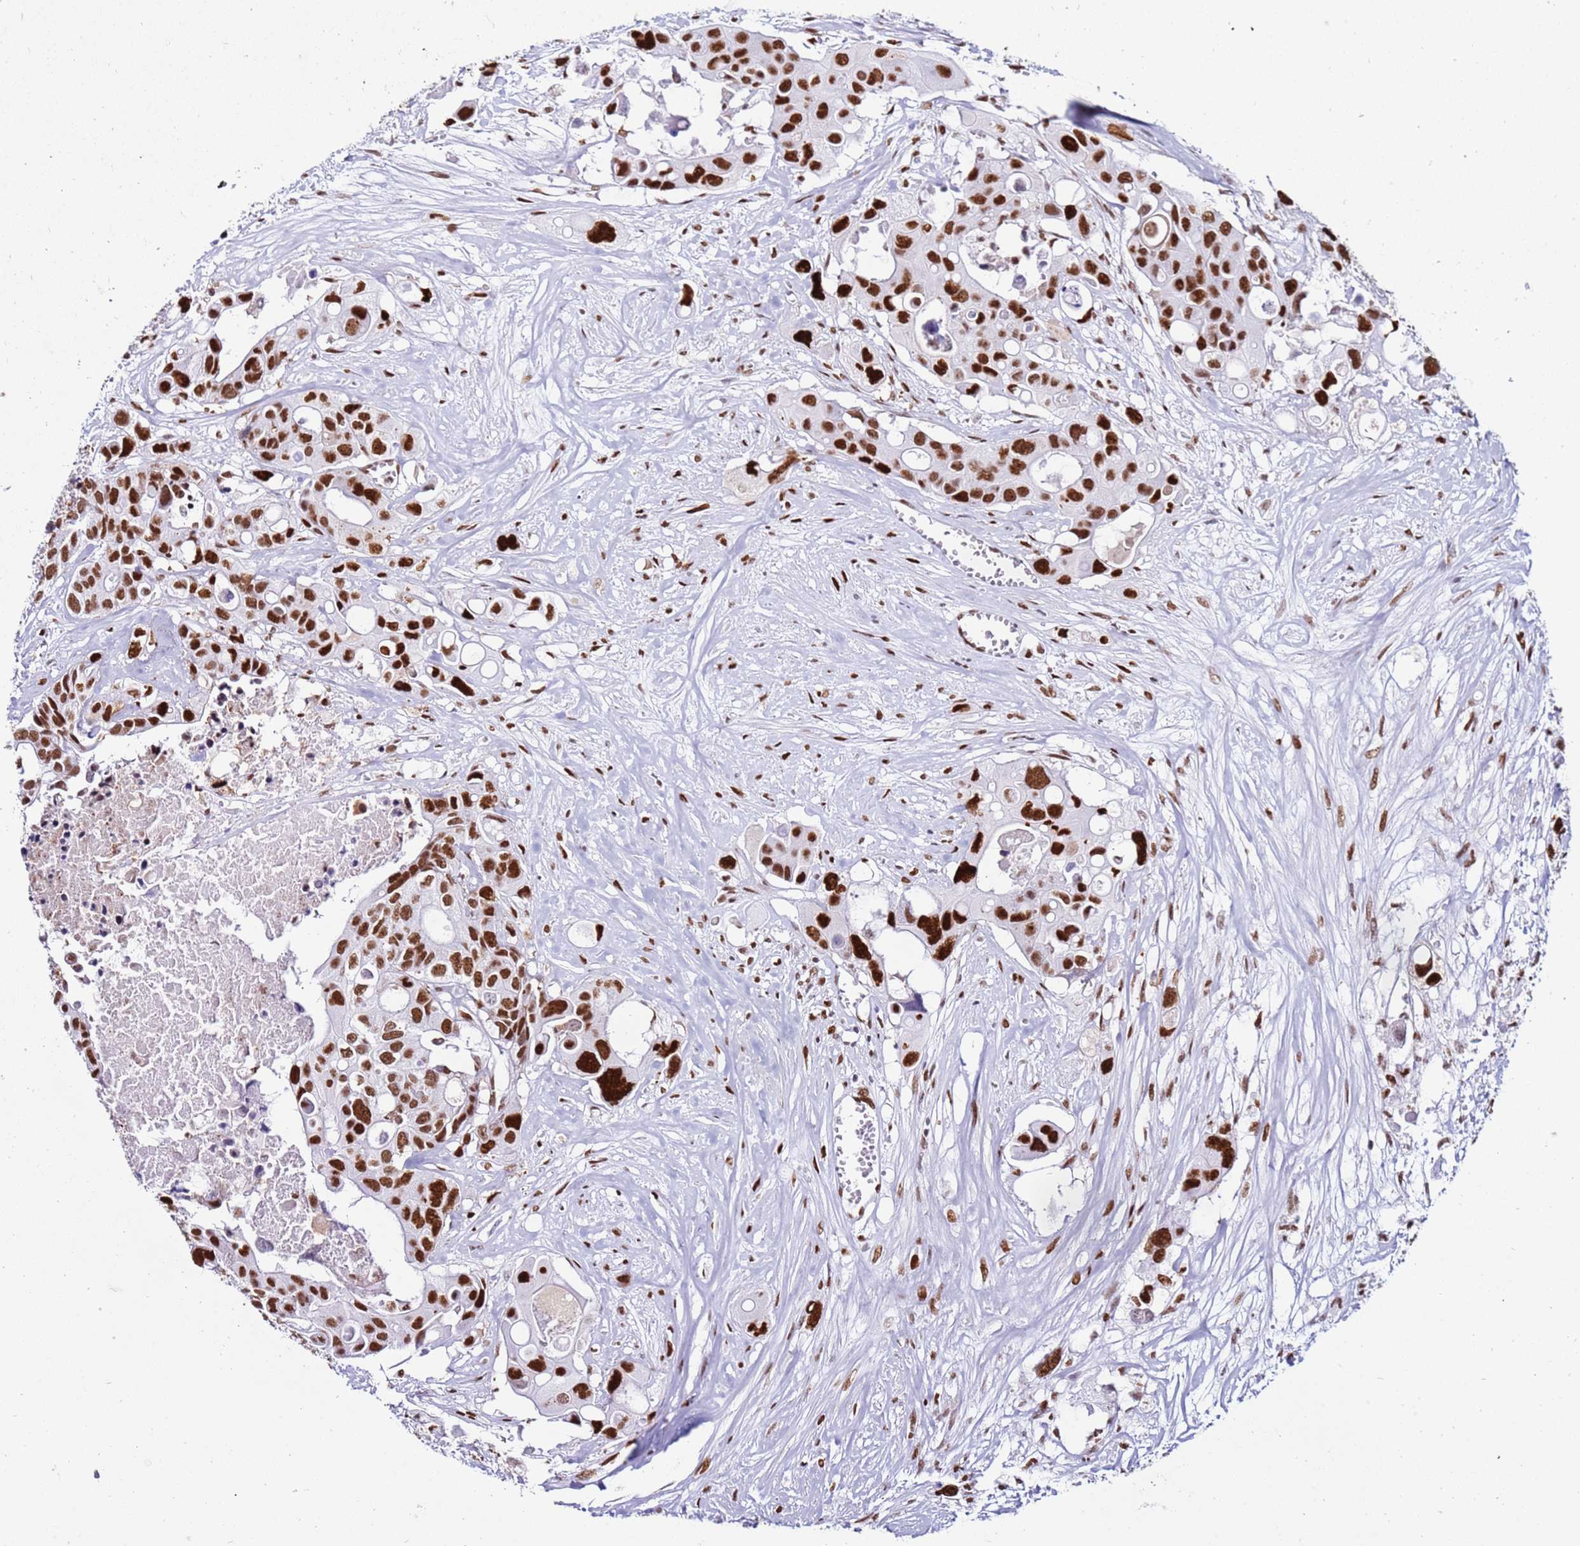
{"staining": {"intensity": "strong", "quantity": ">75%", "location": "nuclear"}, "tissue": "colorectal cancer", "cell_type": "Tumor cells", "image_type": "cancer", "snomed": [{"axis": "morphology", "description": "Adenocarcinoma, NOS"}, {"axis": "topography", "description": "Colon"}], "caption": "Immunohistochemical staining of adenocarcinoma (colorectal) exhibits high levels of strong nuclear positivity in about >75% of tumor cells.", "gene": "KPNA4", "patient": {"sex": "male", "age": 77}}